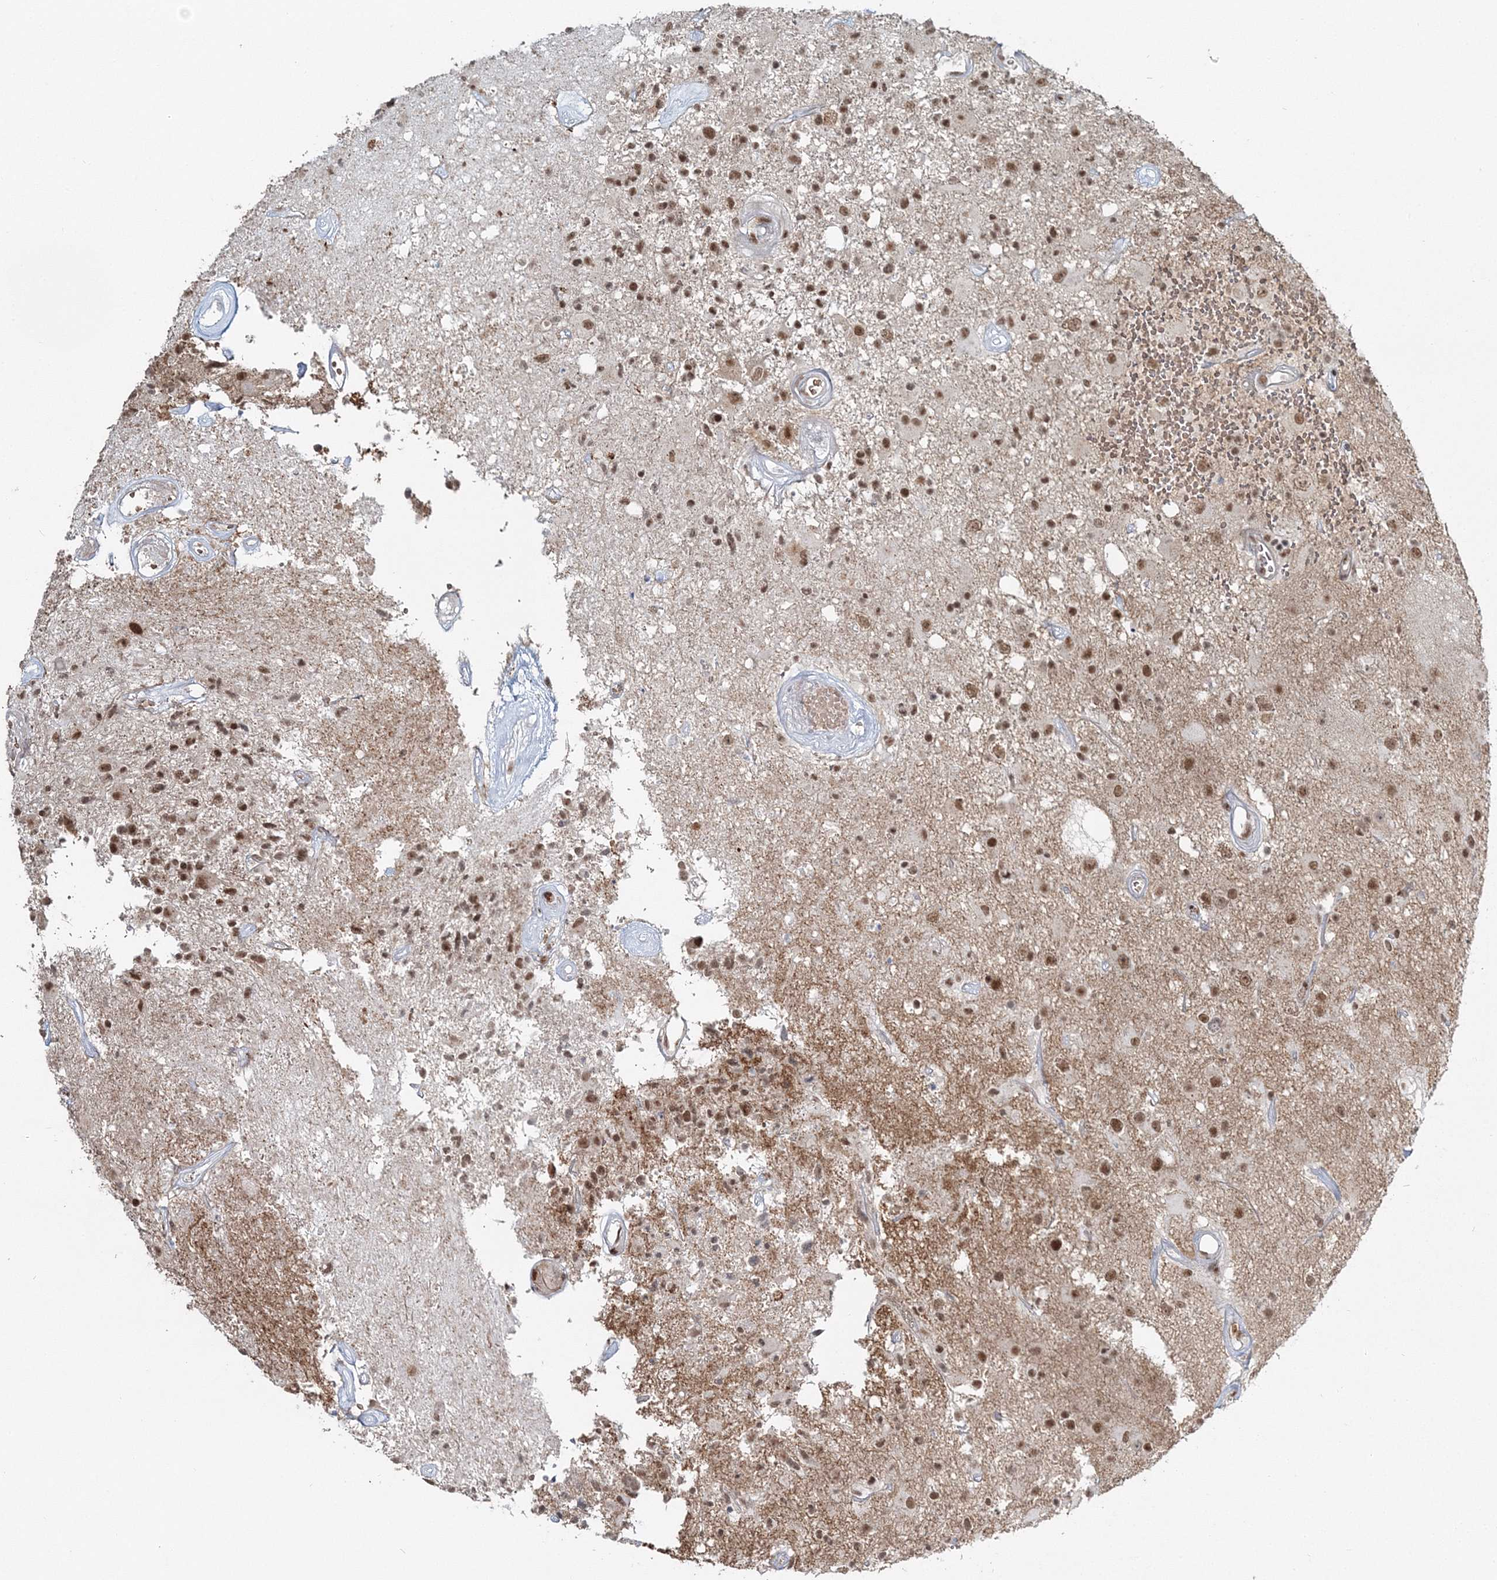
{"staining": {"intensity": "moderate", "quantity": ">75%", "location": "nuclear"}, "tissue": "glioma", "cell_type": "Tumor cells", "image_type": "cancer", "snomed": [{"axis": "morphology", "description": "Glioma, malignant, High grade"}, {"axis": "morphology", "description": "Glioblastoma, NOS"}, {"axis": "topography", "description": "Brain"}], "caption": "Tumor cells reveal medium levels of moderate nuclear staining in approximately >75% of cells in glioma. (brown staining indicates protein expression, while blue staining denotes nuclei).", "gene": "QRICH1", "patient": {"sex": "male", "age": 60}}